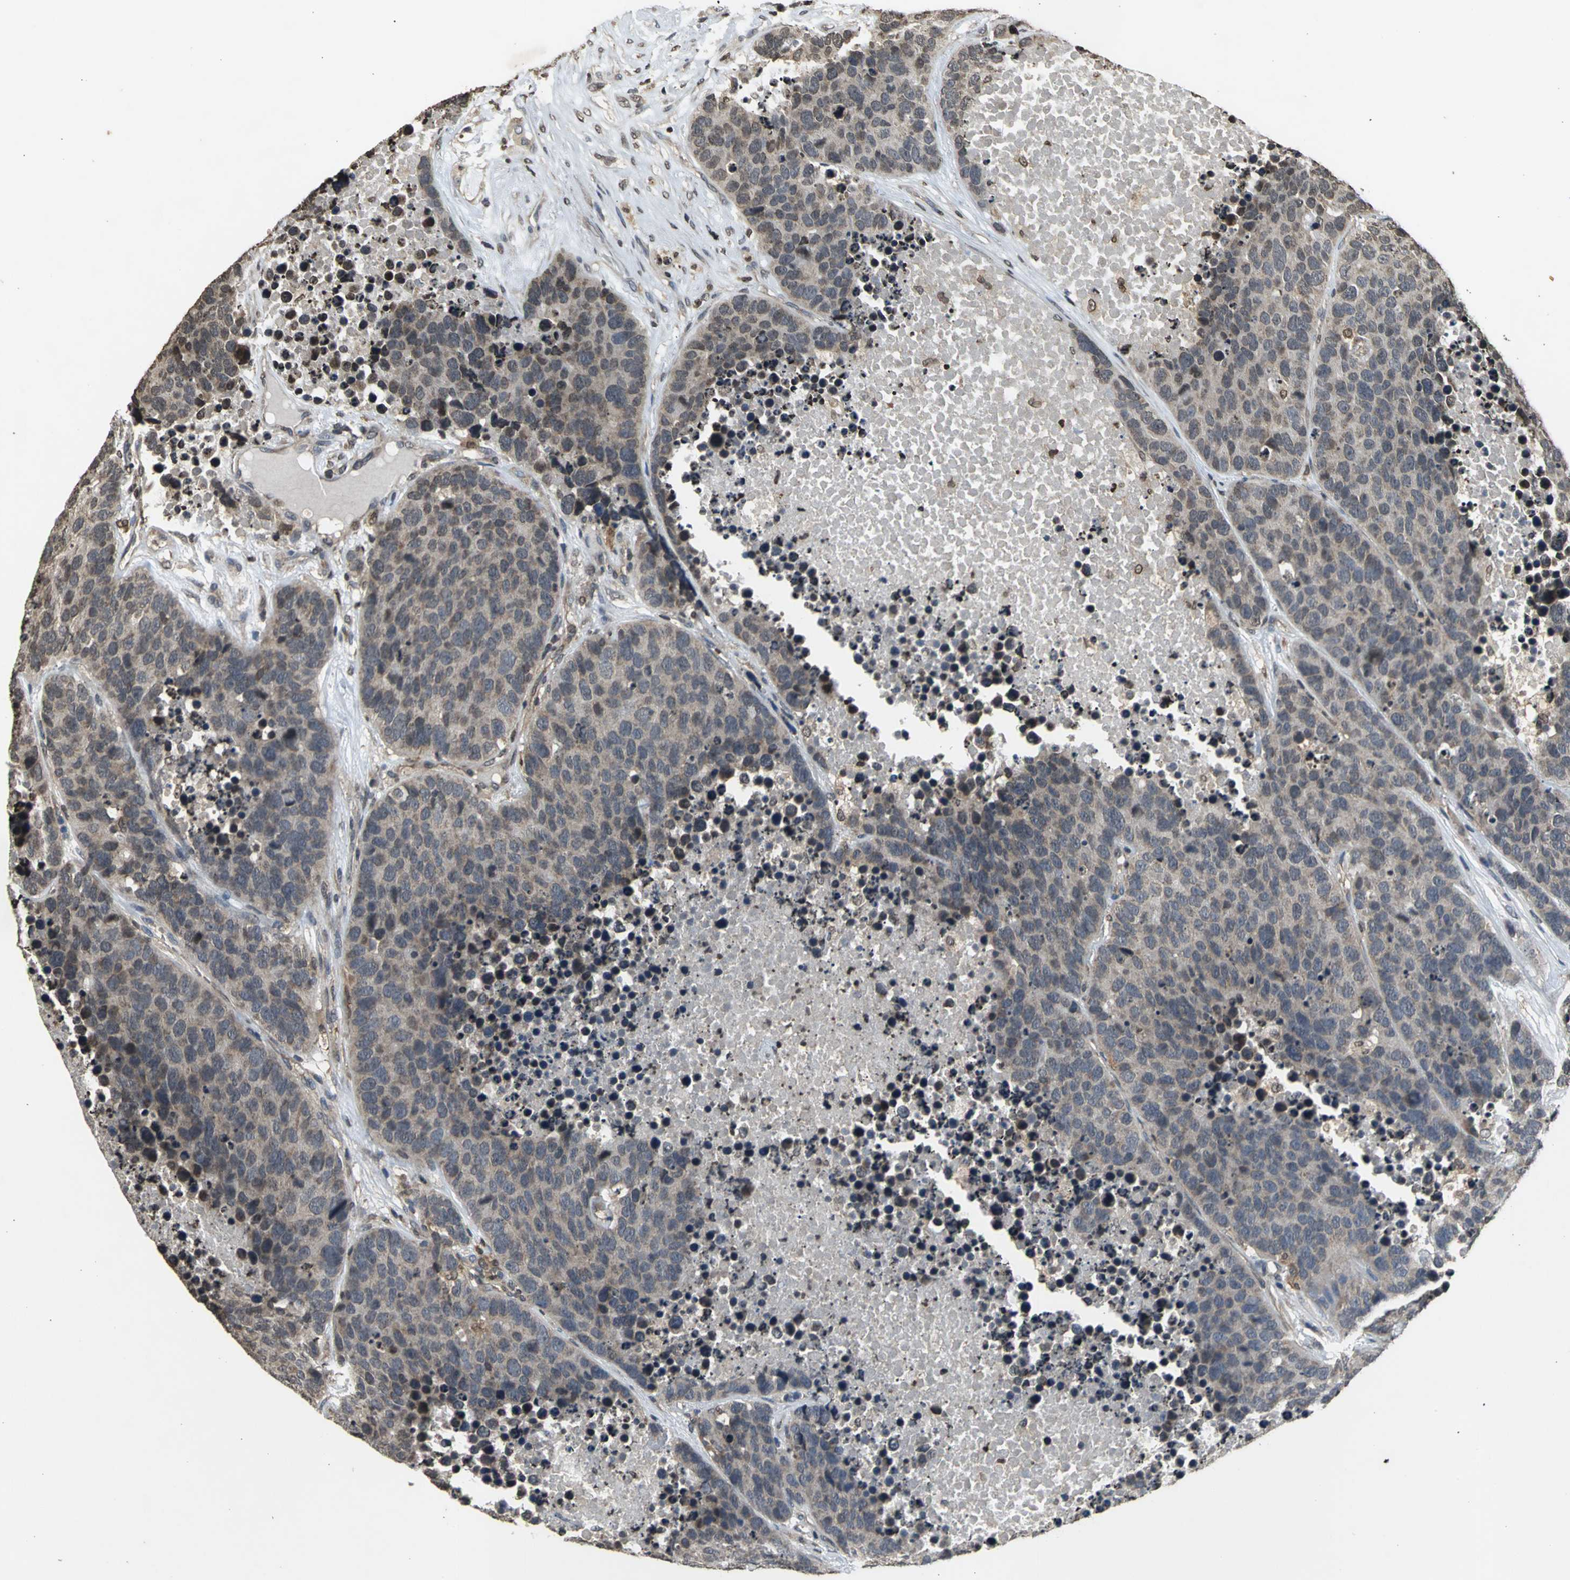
{"staining": {"intensity": "weak", "quantity": ">75%", "location": "cytoplasmic/membranous"}, "tissue": "carcinoid", "cell_type": "Tumor cells", "image_type": "cancer", "snomed": [{"axis": "morphology", "description": "Carcinoid, malignant, NOS"}, {"axis": "topography", "description": "Lung"}], "caption": "Tumor cells display low levels of weak cytoplasmic/membranous staining in about >75% of cells in carcinoid.", "gene": "AHR", "patient": {"sex": "male", "age": 60}}